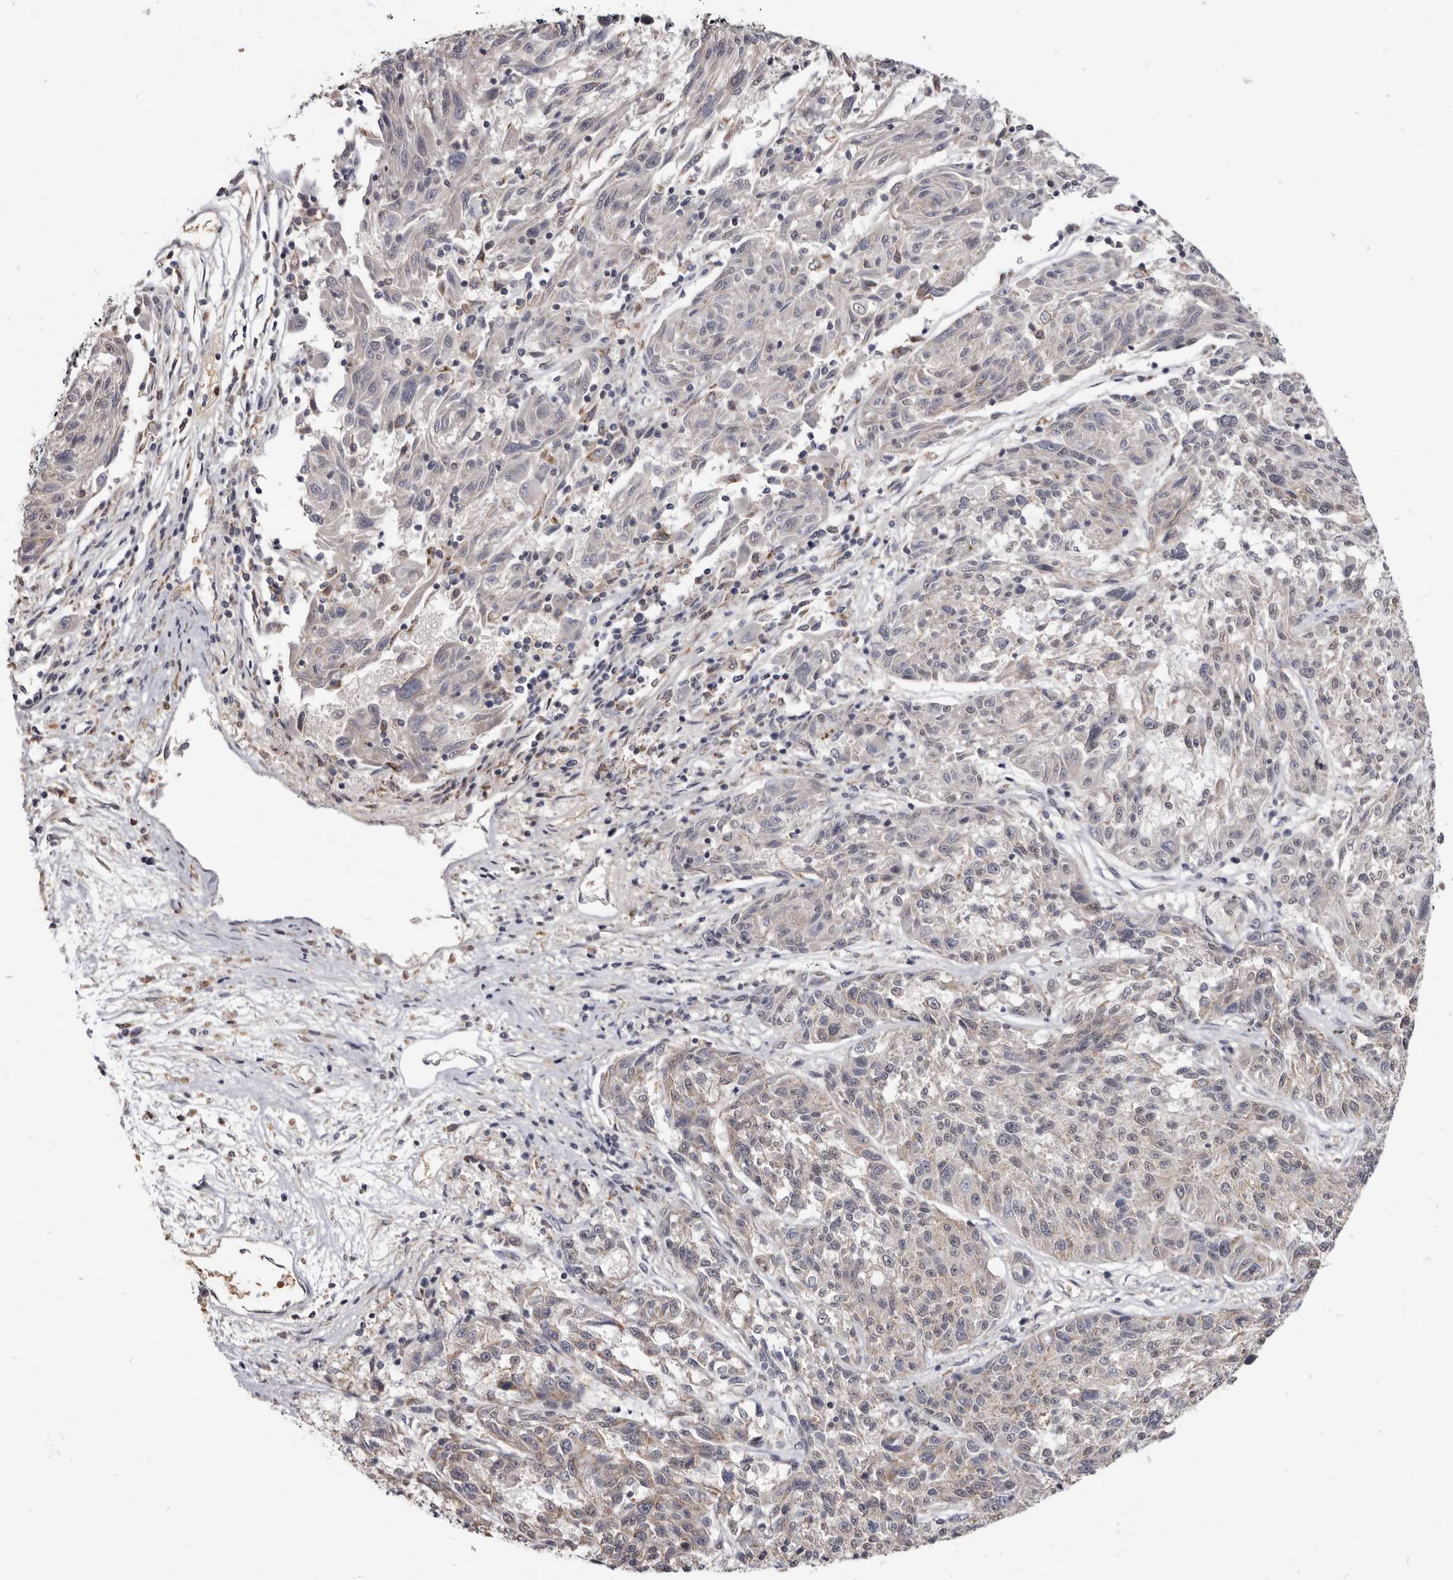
{"staining": {"intensity": "weak", "quantity": "<25%", "location": "cytoplasmic/membranous"}, "tissue": "melanoma", "cell_type": "Tumor cells", "image_type": "cancer", "snomed": [{"axis": "morphology", "description": "Malignant melanoma, NOS"}, {"axis": "topography", "description": "Skin"}], "caption": "A high-resolution image shows immunohistochemistry (IHC) staining of melanoma, which reveals no significant positivity in tumor cells.", "gene": "CGN", "patient": {"sex": "male", "age": 53}}